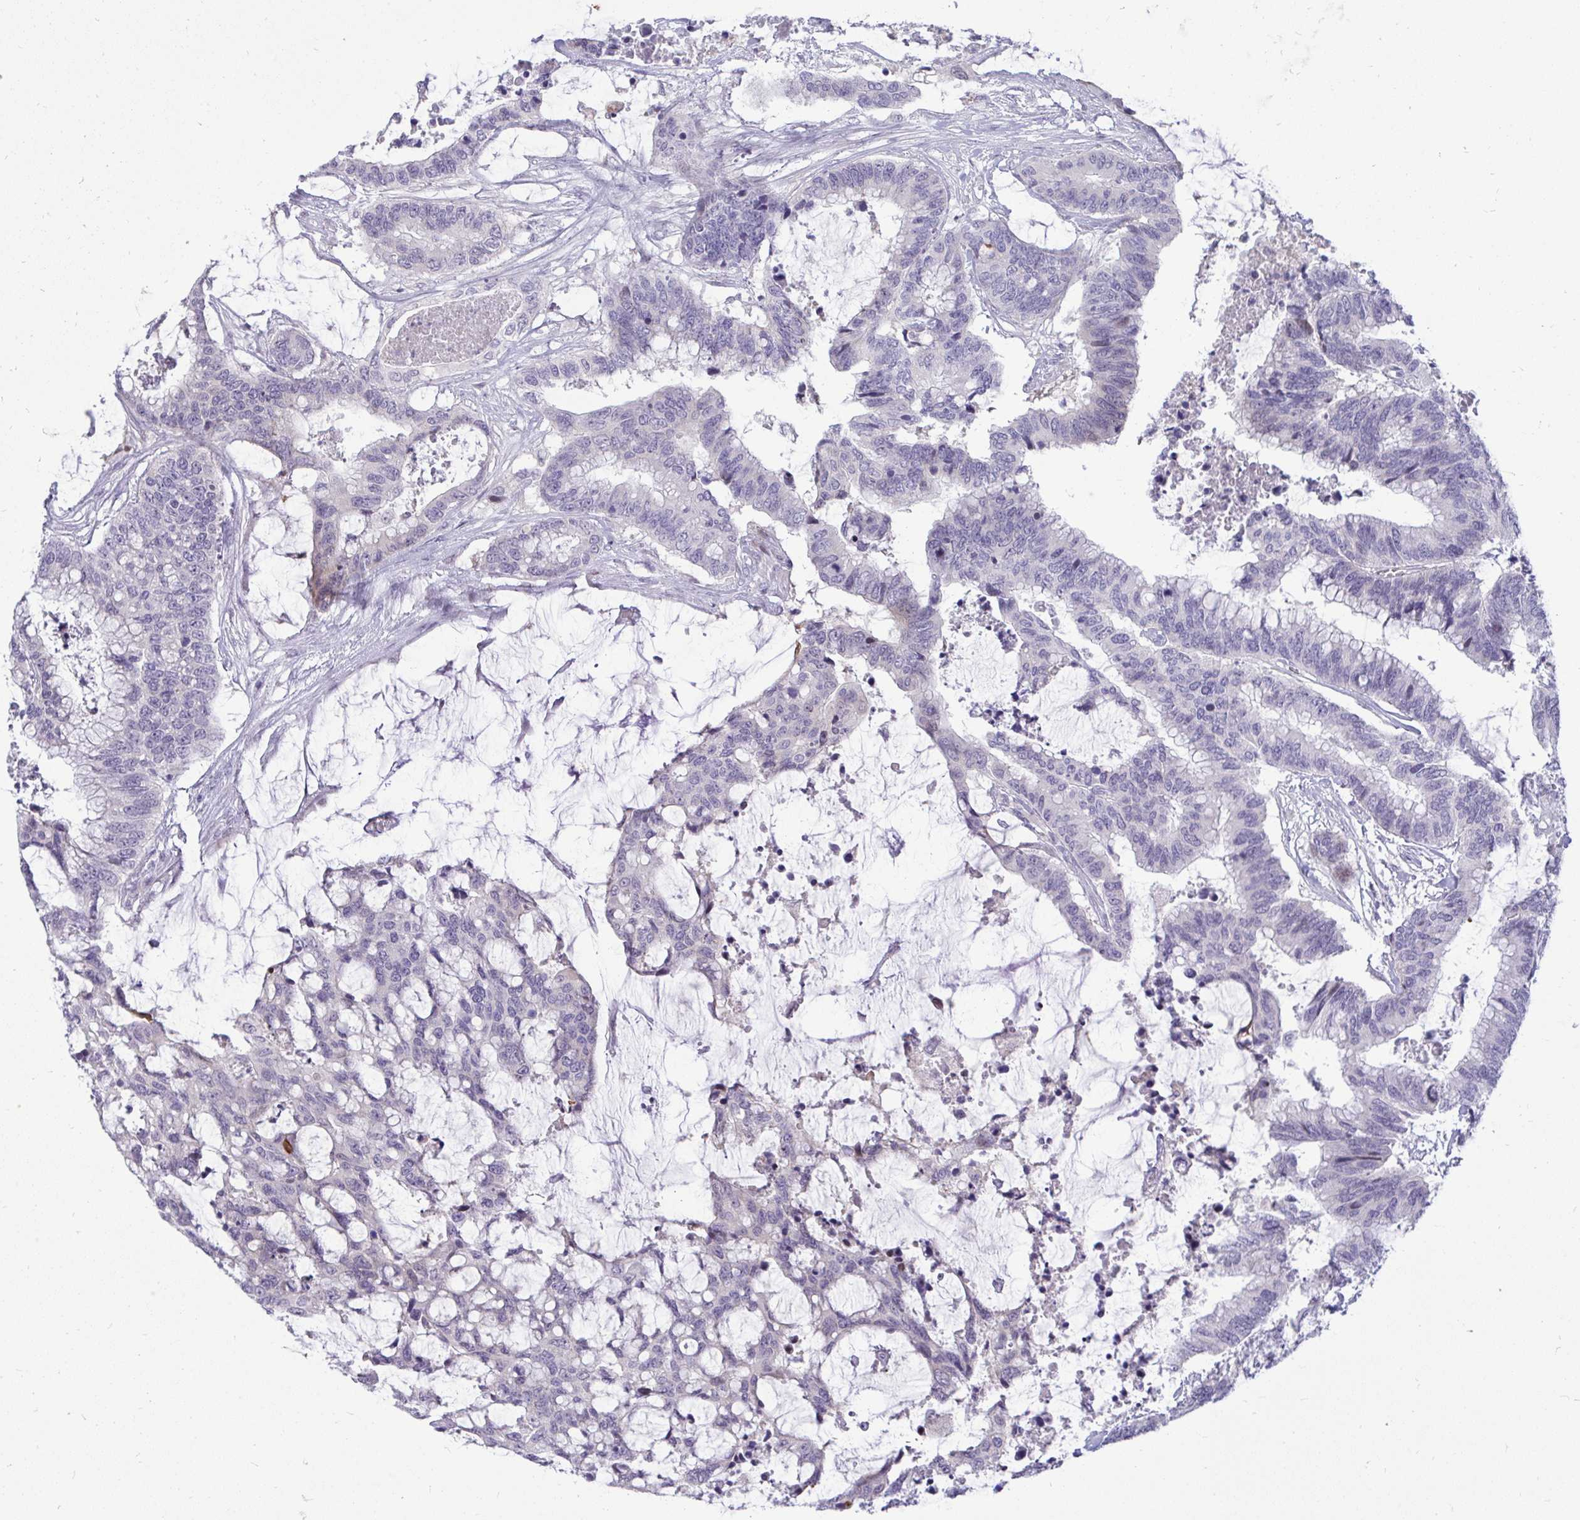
{"staining": {"intensity": "negative", "quantity": "none", "location": "none"}, "tissue": "colorectal cancer", "cell_type": "Tumor cells", "image_type": "cancer", "snomed": [{"axis": "morphology", "description": "Adenocarcinoma, NOS"}, {"axis": "topography", "description": "Rectum"}], "caption": "Immunohistochemistry (IHC) image of colorectal adenocarcinoma stained for a protein (brown), which demonstrates no positivity in tumor cells.", "gene": "EPOP", "patient": {"sex": "female", "age": 59}}